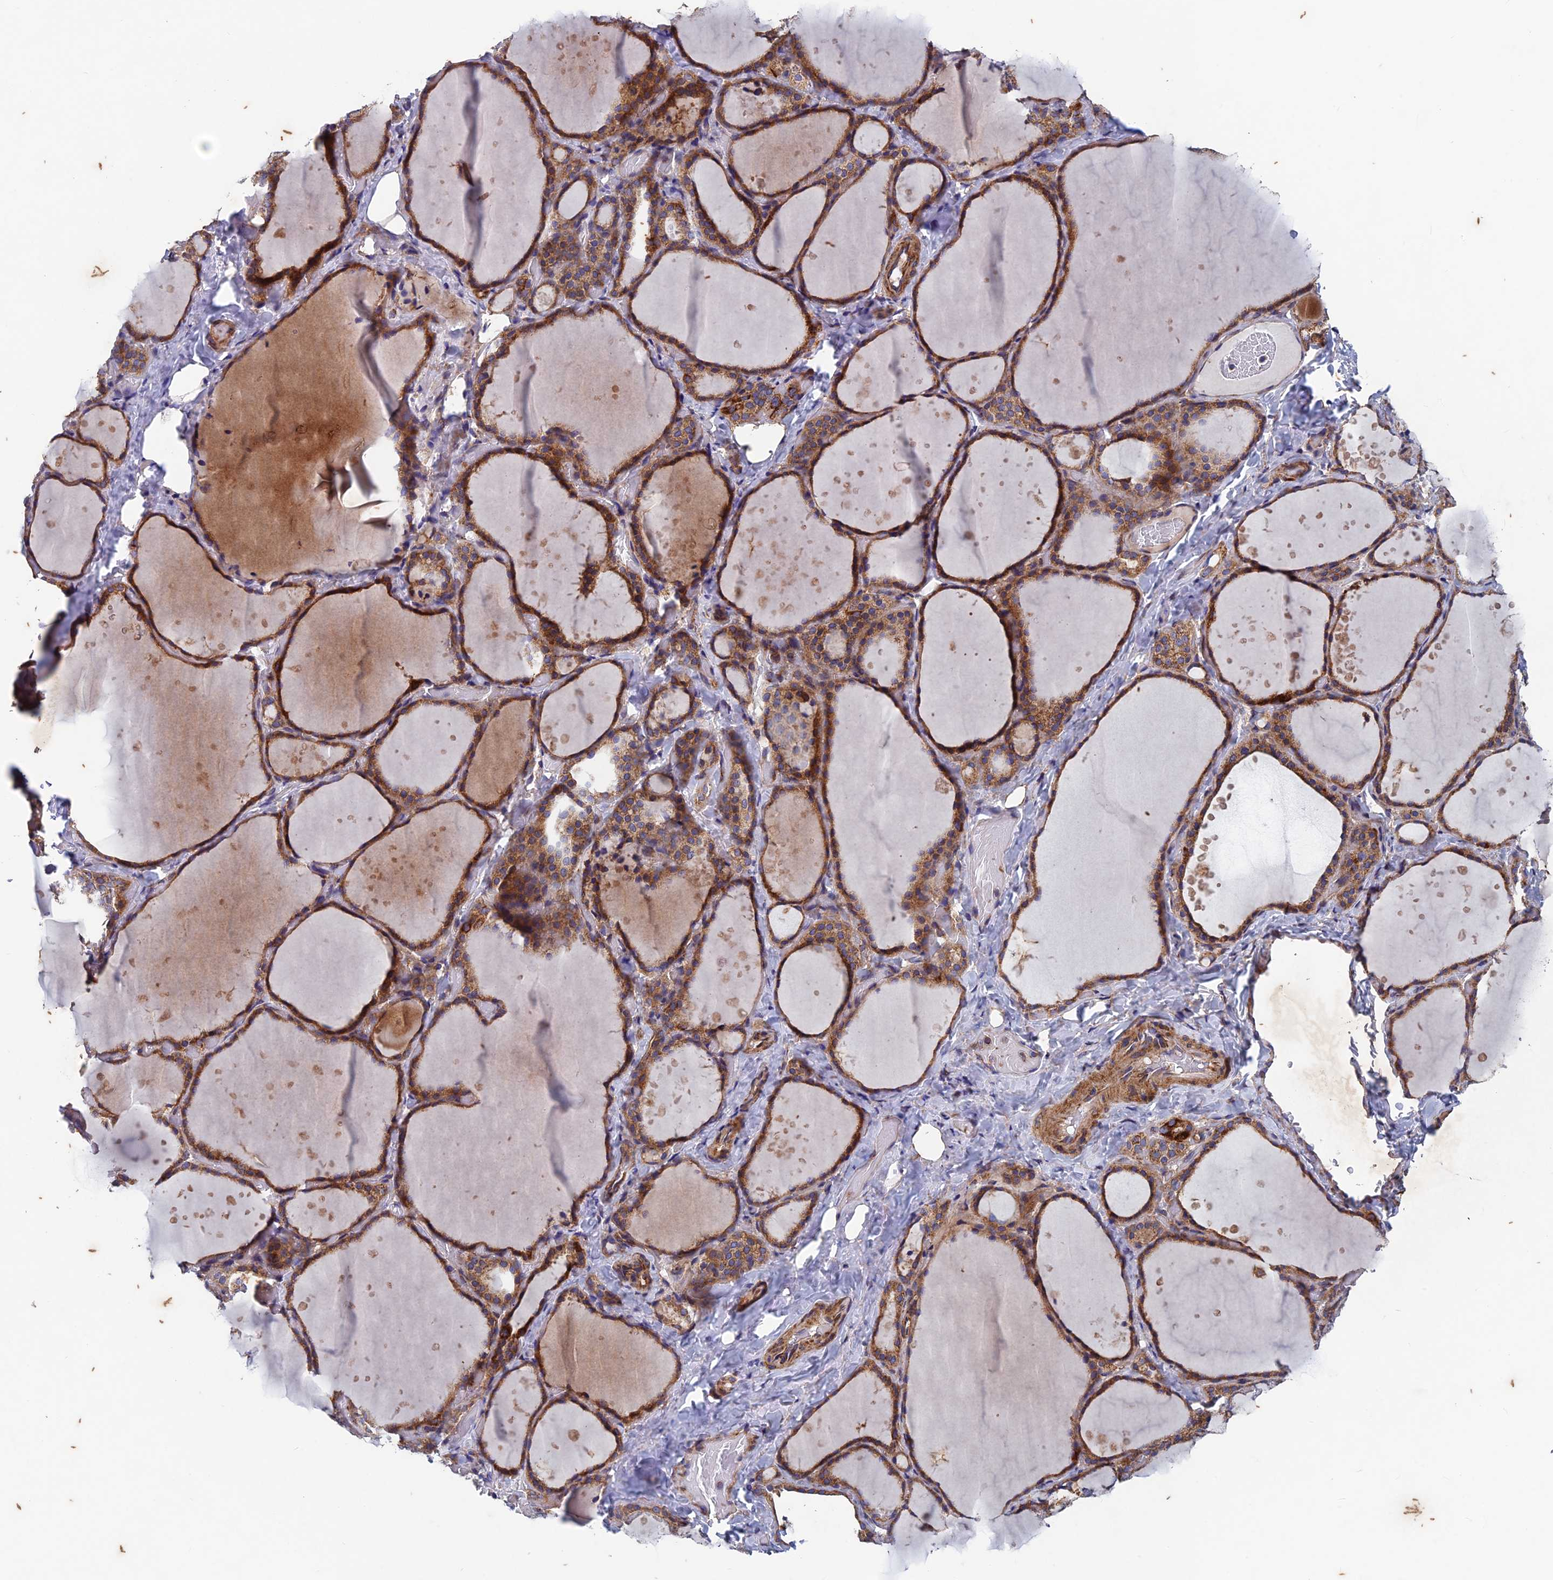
{"staining": {"intensity": "moderate", "quantity": ">75%", "location": "cytoplasmic/membranous"}, "tissue": "thyroid gland", "cell_type": "Glandular cells", "image_type": "normal", "snomed": [{"axis": "morphology", "description": "Normal tissue, NOS"}, {"axis": "topography", "description": "Thyroid gland"}], "caption": "High-power microscopy captured an immunohistochemistry photomicrograph of unremarkable thyroid gland, revealing moderate cytoplasmic/membranous staining in about >75% of glandular cells. (Stains: DAB (3,3'-diaminobenzidine) in brown, nuclei in blue, Microscopy: brightfield microscopy at high magnification).", "gene": "AP4S1", "patient": {"sex": "female", "age": 44}}